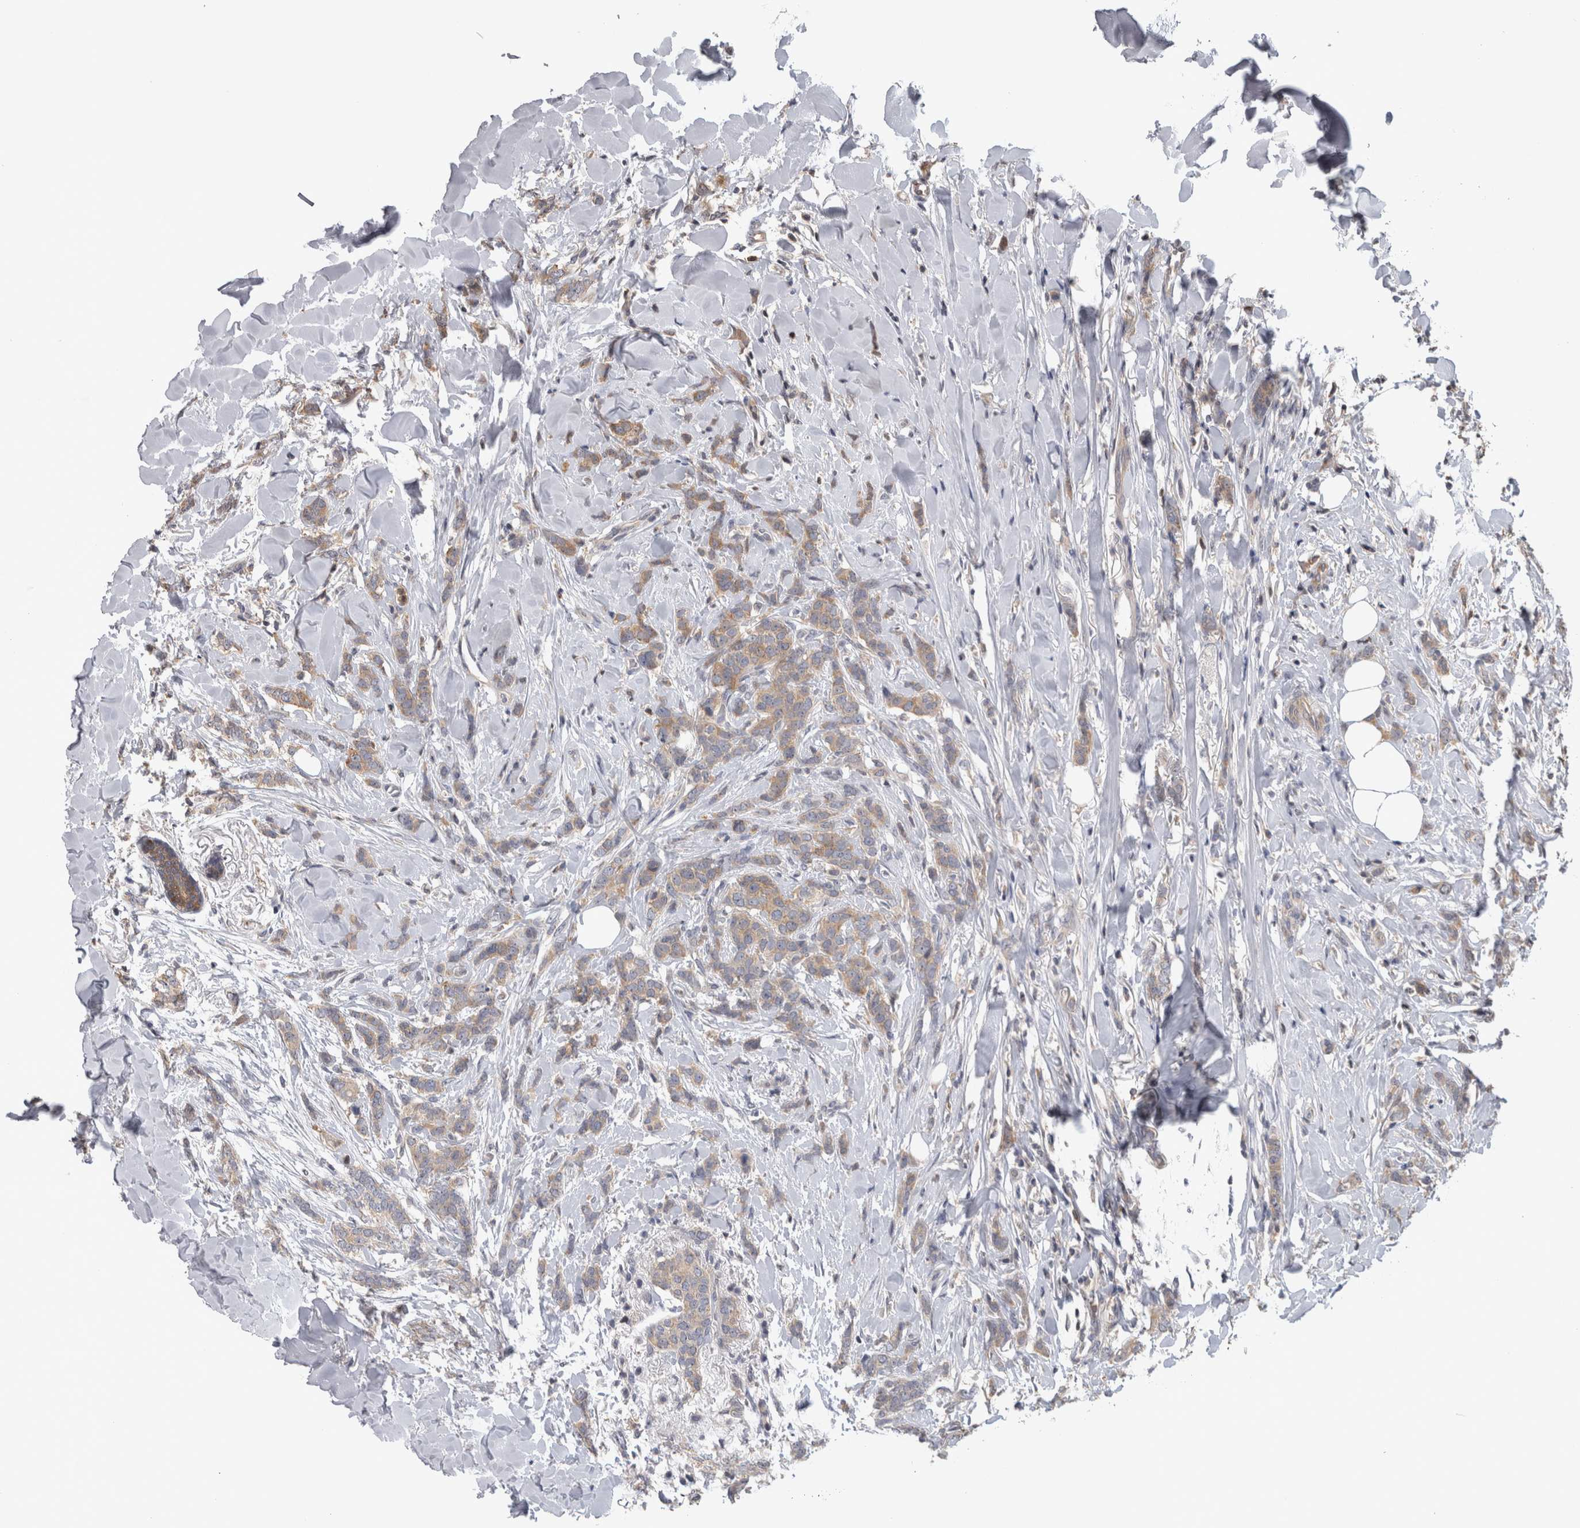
{"staining": {"intensity": "weak", "quantity": "25%-75%", "location": "cytoplasmic/membranous"}, "tissue": "breast cancer", "cell_type": "Tumor cells", "image_type": "cancer", "snomed": [{"axis": "morphology", "description": "Lobular carcinoma"}, {"axis": "topography", "description": "Skin"}, {"axis": "topography", "description": "Breast"}], "caption": "Breast cancer (lobular carcinoma) stained for a protein reveals weak cytoplasmic/membranous positivity in tumor cells.", "gene": "USH1G", "patient": {"sex": "female", "age": 46}}